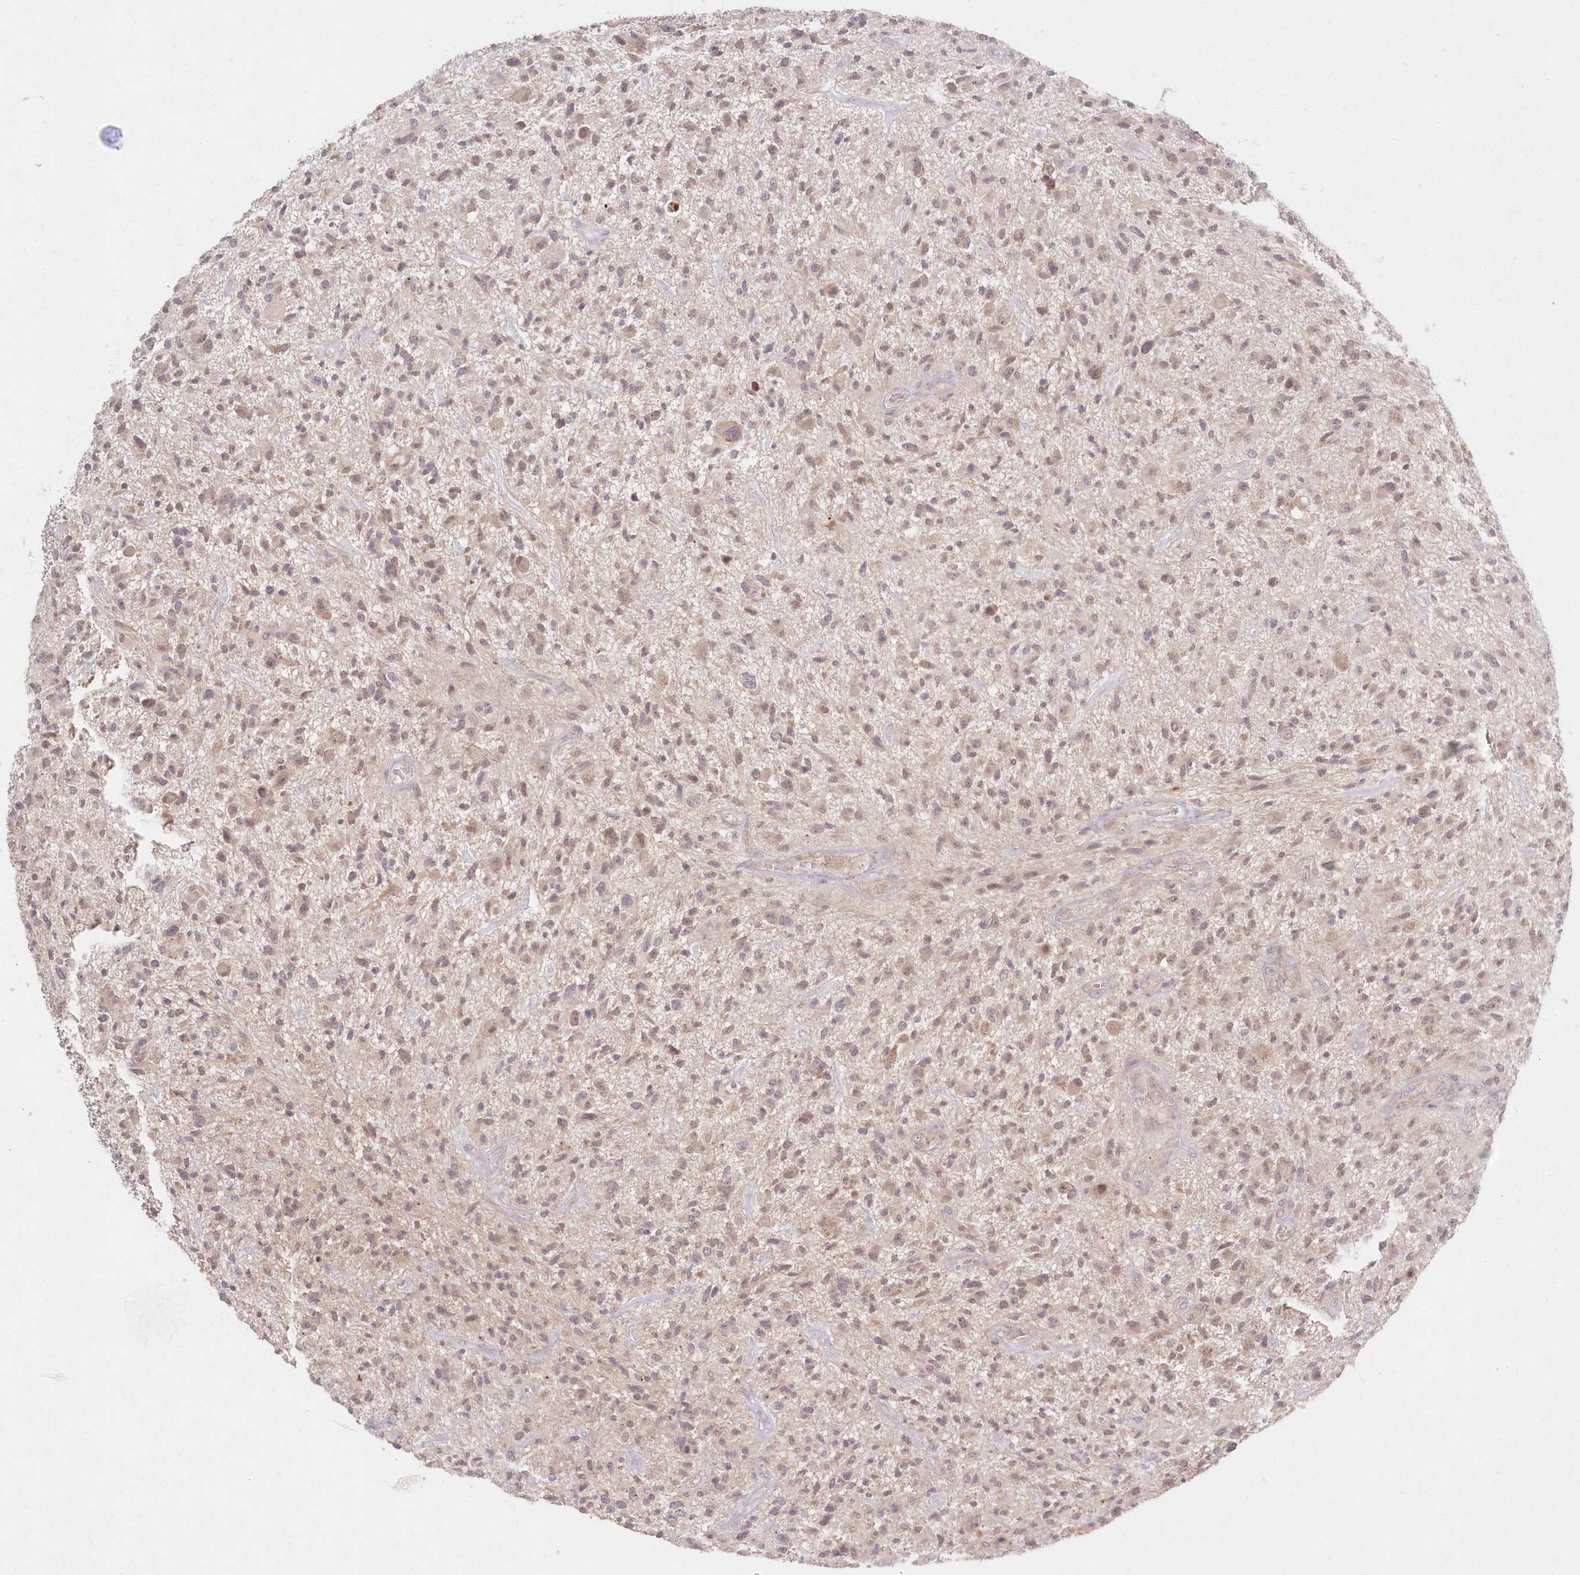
{"staining": {"intensity": "weak", "quantity": "<25%", "location": "nuclear"}, "tissue": "glioma", "cell_type": "Tumor cells", "image_type": "cancer", "snomed": [{"axis": "morphology", "description": "Glioma, malignant, High grade"}, {"axis": "topography", "description": "Brain"}], "caption": "IHC histopathology image of neoplastic tissue: human malignant glioma (high-grade) stained with DAB displays no significant protein expression in tumor cells.", "gene": "ASCC1", "patient": {"sex": "male", "age": 47}}